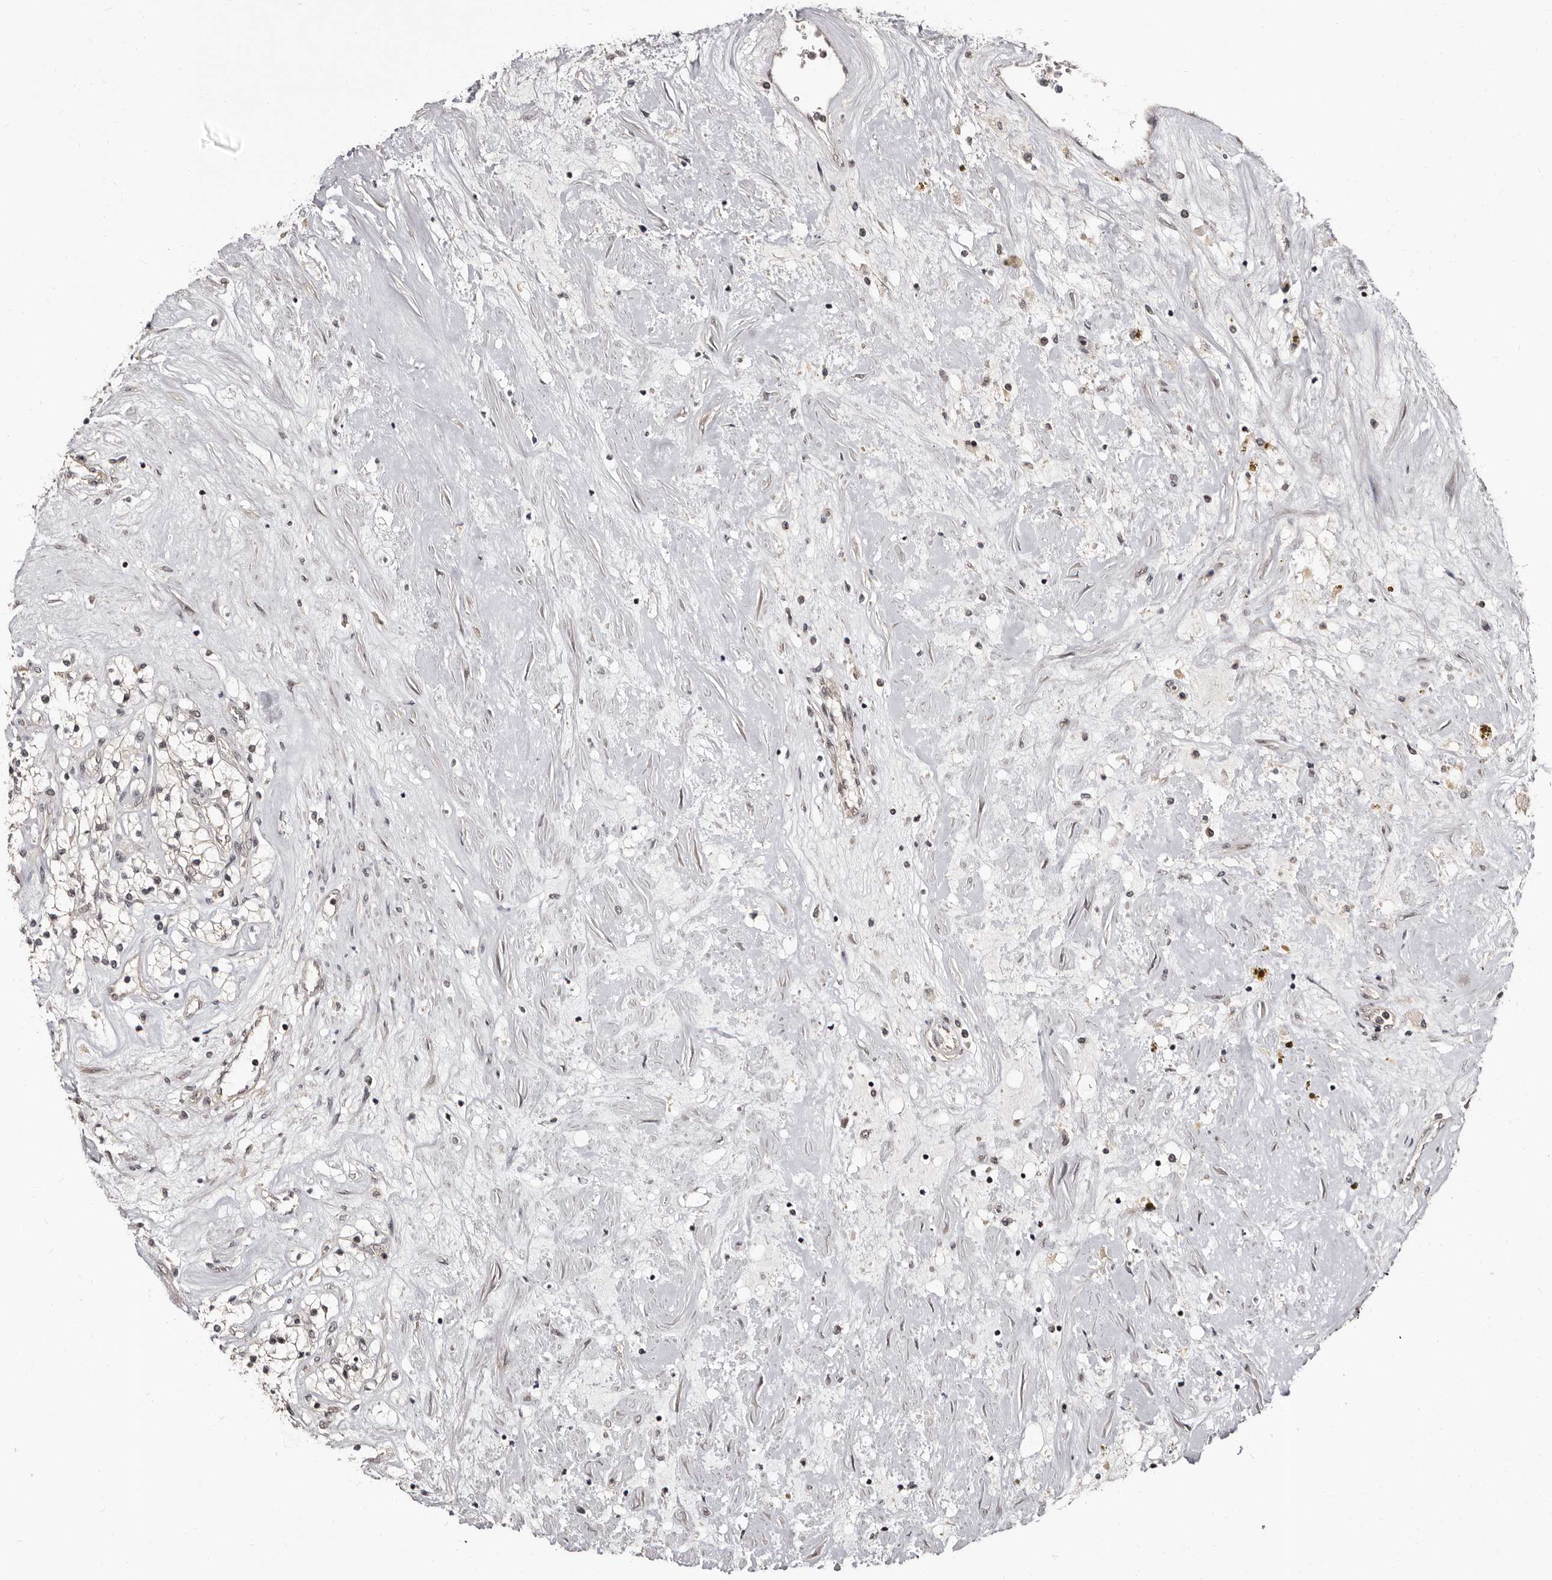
{"staining": {"intensity": "negative", "quantity": "none", "location": "none"}, "tissue": "renal cancer", "cell_type": "Tumor cells", "image_type": "cancer", "snomed": [{"axis": "morphology", "description": "Normal tissue, NOS"}, {"axis": "morphology", "description": "Adenocarcinoma, NOS"}, {"axis": "topography", "description": "Kidney"}], "caption": "Tumor cells show no significant protein staining in renal cancer (adenocarcinoma).", "gene": "TBC1D22B", "patient": {"sex": "male", "age": 68}}